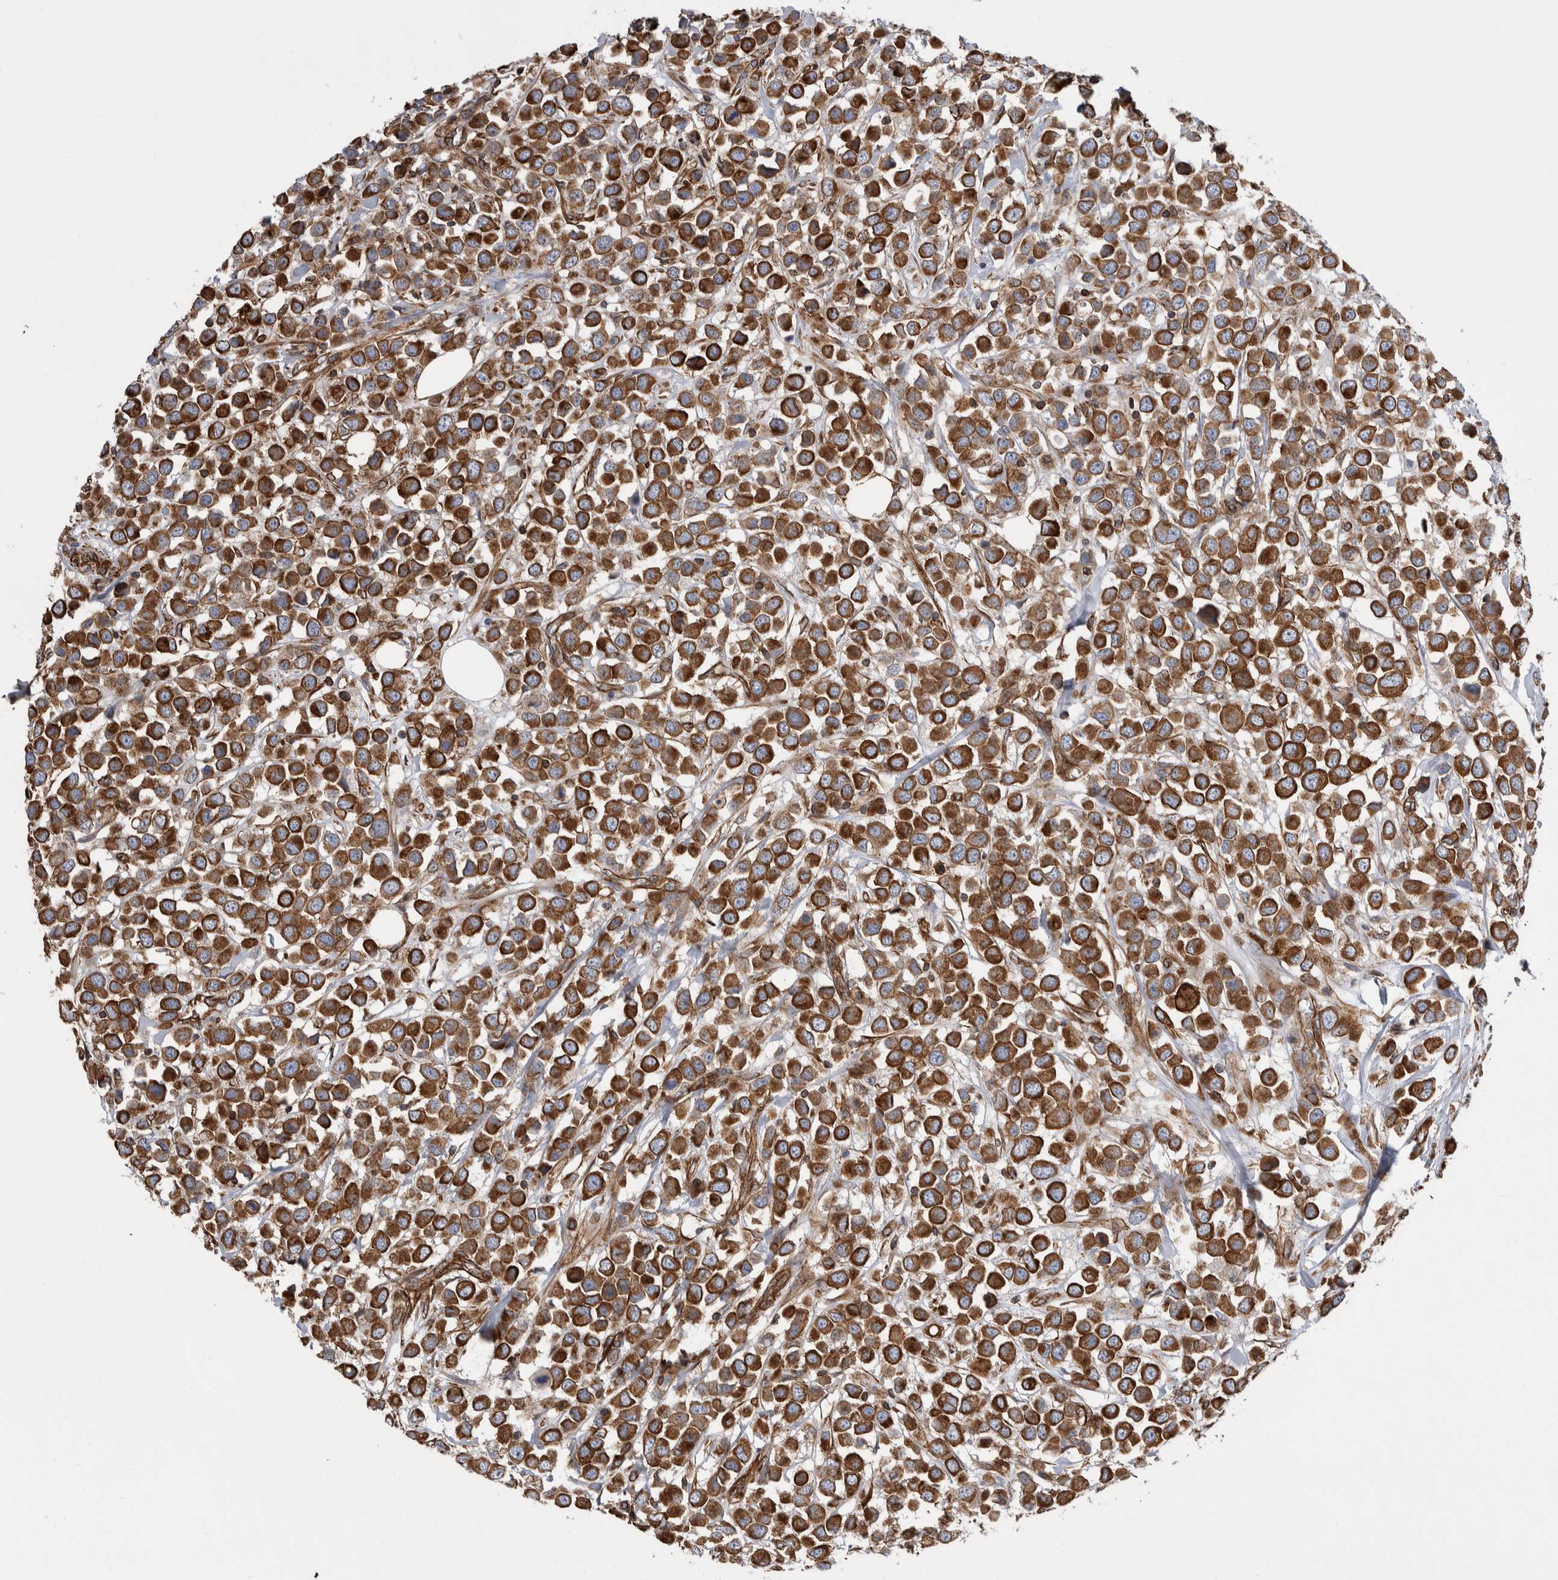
{"staining": {"intensity": "strong", "quantity": ">75%", "location": "cytoplasmic/membranous"}, "tissue": "breast cancer", "cell_type": "Tumor cells", "image_type": "cancer", "snomed": [{"axis": "morphology", "description": "Duct carcinoma"}, {"axis": "topography", "description": "Breast"}], "caption": "Protein expression analysis of invasive ductal carcinoma (breast) demonstrates strong cytoplasmic/membranous positivity in approximately >75% of tumor cells.", "gene": "KIF12", "patient": {"sex": "female", "age": 61}}